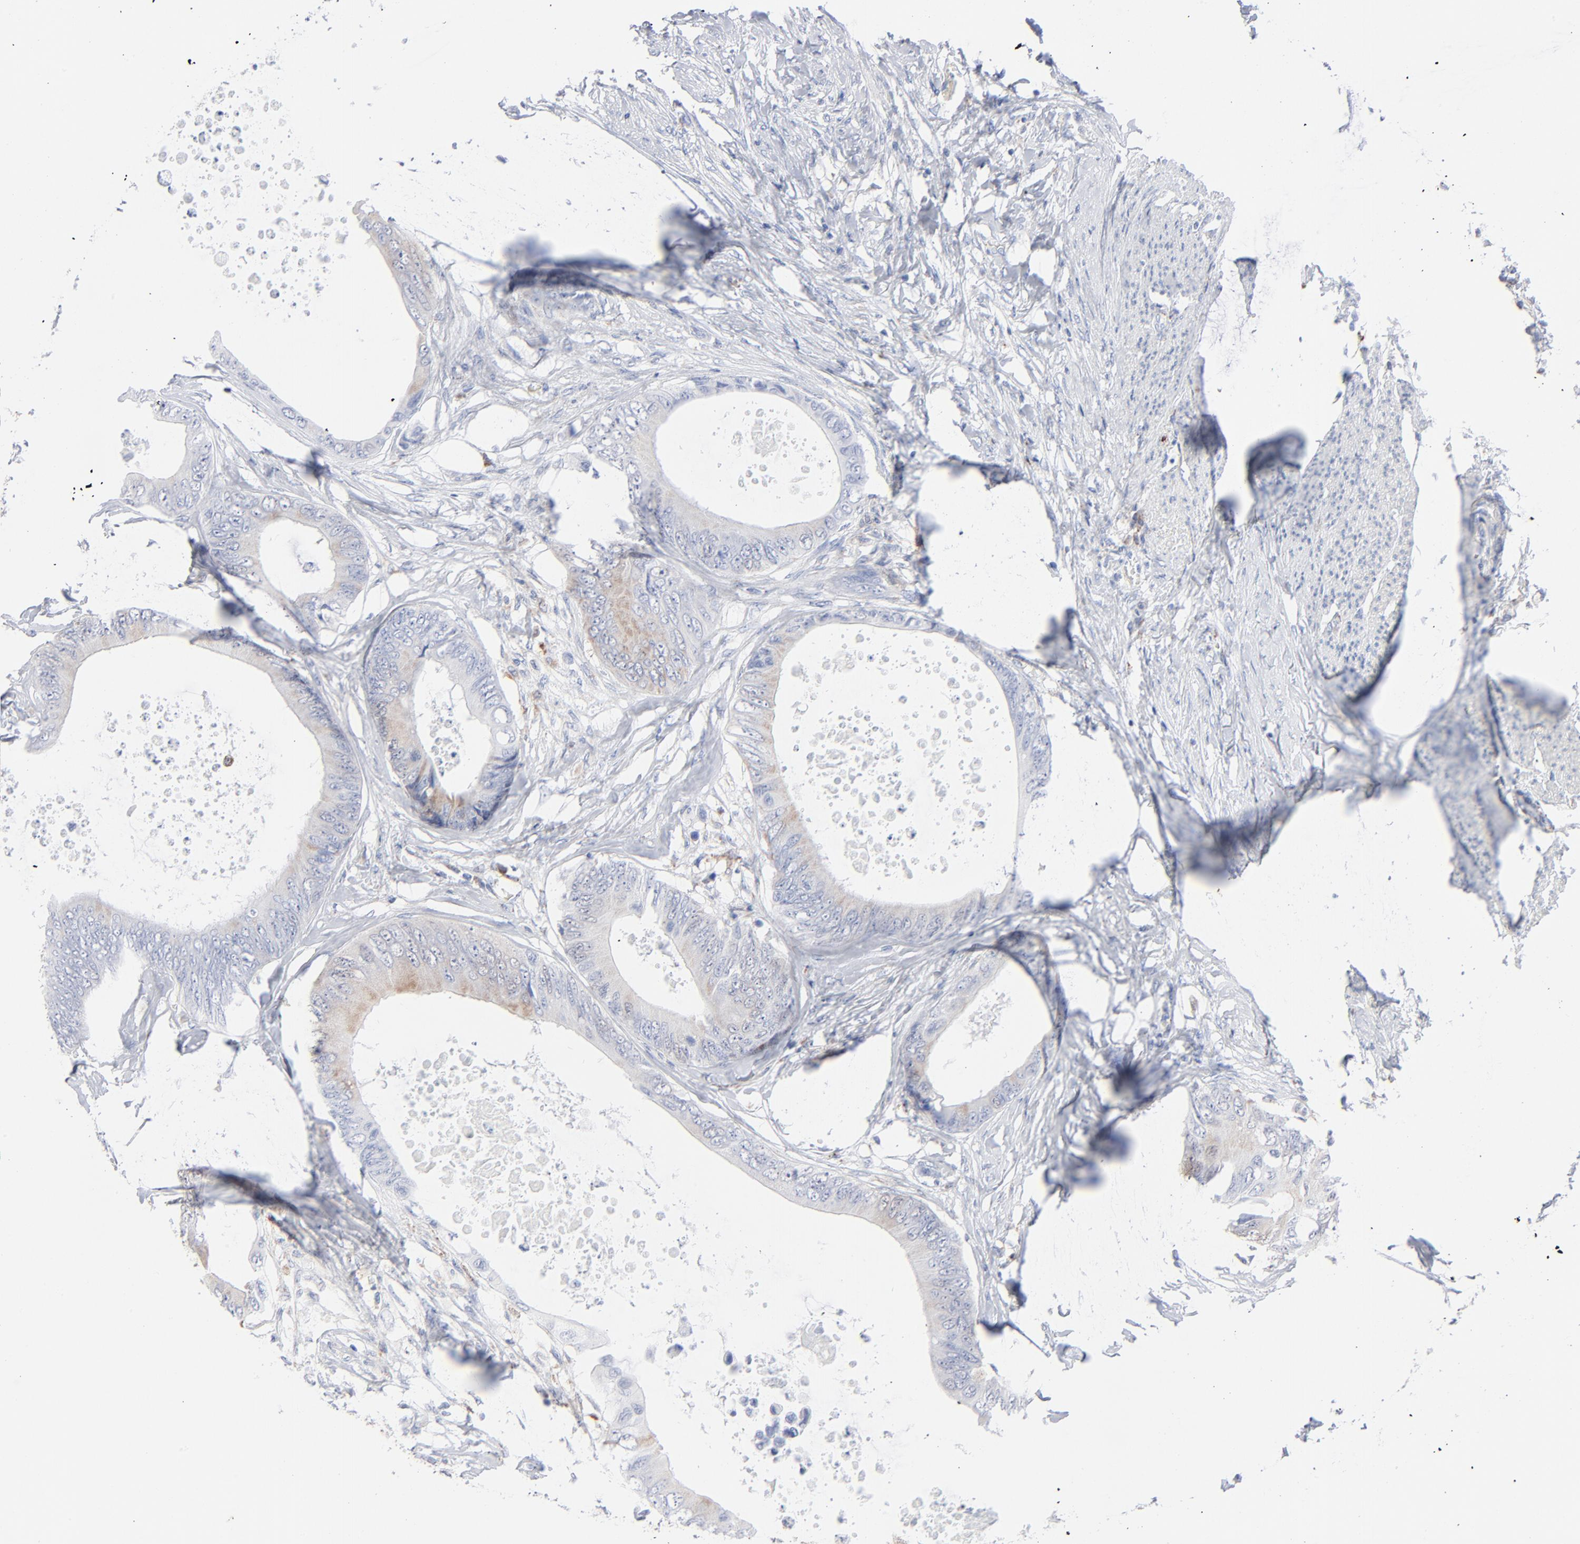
{"staining": {"intensity": "weak", "quantity": "<25%", "location": "cytoplasmic/membranous"}, "tissue": "colorectal cancer", "cell_type": "Tumor cells", "image_type": "cancer", "snomed": [{"axis": "morphology", "description": "Normal tissue, NOS"}, {"axis": "morphology", "description": "Adenocarcinoma, NOS"}, {"axis": "topography", "description": "Rectum"}, {"axis": "topography", "description": "Peripheral nerve tissue"}], "caption": "Tumor cells show no significant expression in colorectal cancer (adenocarcinoma).", "gene": "CHCHD10", "patient": {"sex": "female", "age": 77}}